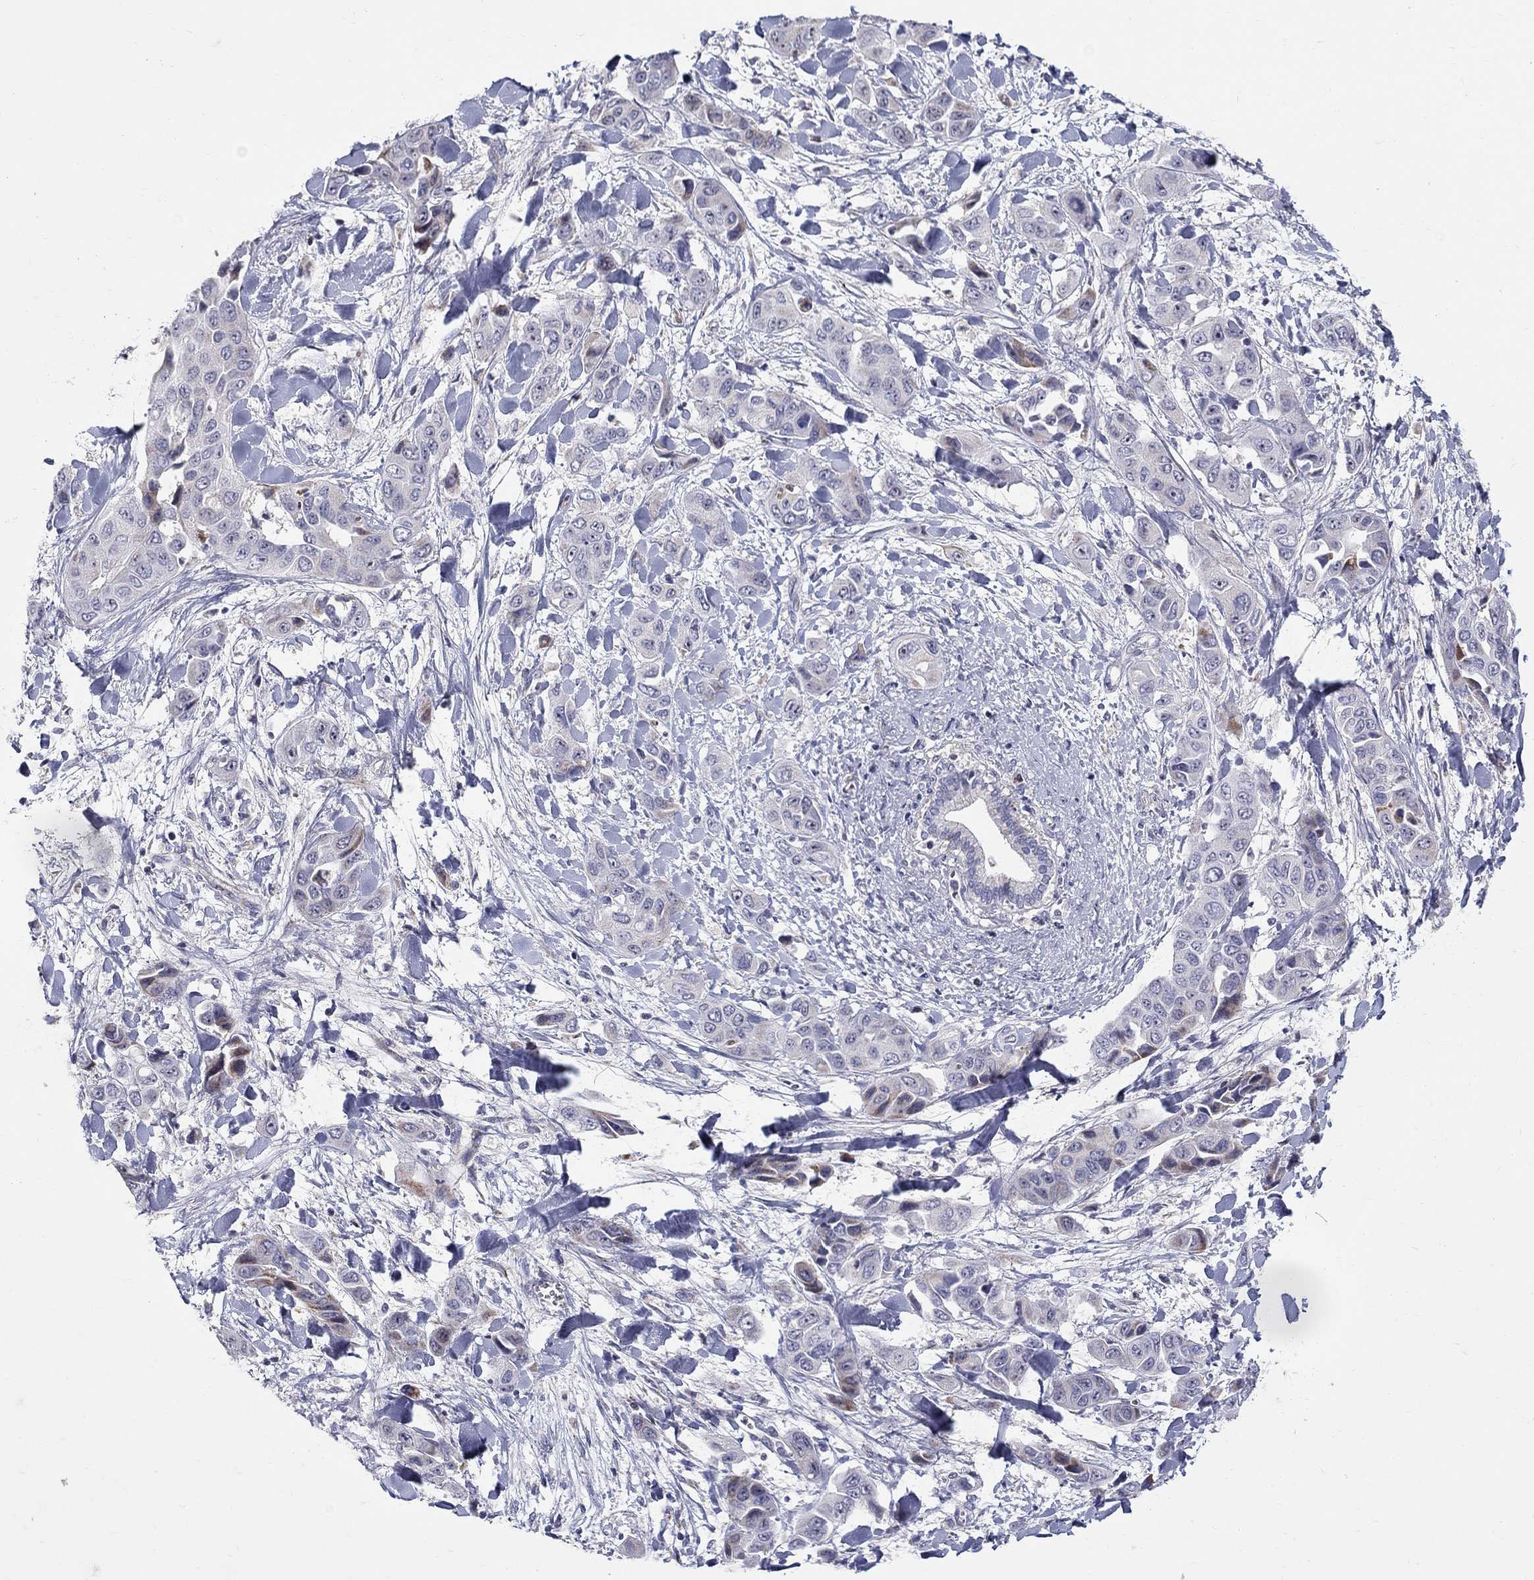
{"staining": {"intensity": "weak", "quantity": "<25%", "location": "cytoplasmic/membranous"}, "tissue": "liver cancer", "cell_type": "Tumor cells", "image_type": "cancer", "snomed": [{"axis": "morphology", "description": "Cholangiocarcinoma"}, {"axis": "topography", "description": "Liver"}], "caption": "Tumor cells show no significant protein staining in liver cholangiocarcinoma. (DAB immunohistochemistry with hematoxylin counter stain).", "gene": "HMX2", "patient": {"sex": "female", "age": 52}}